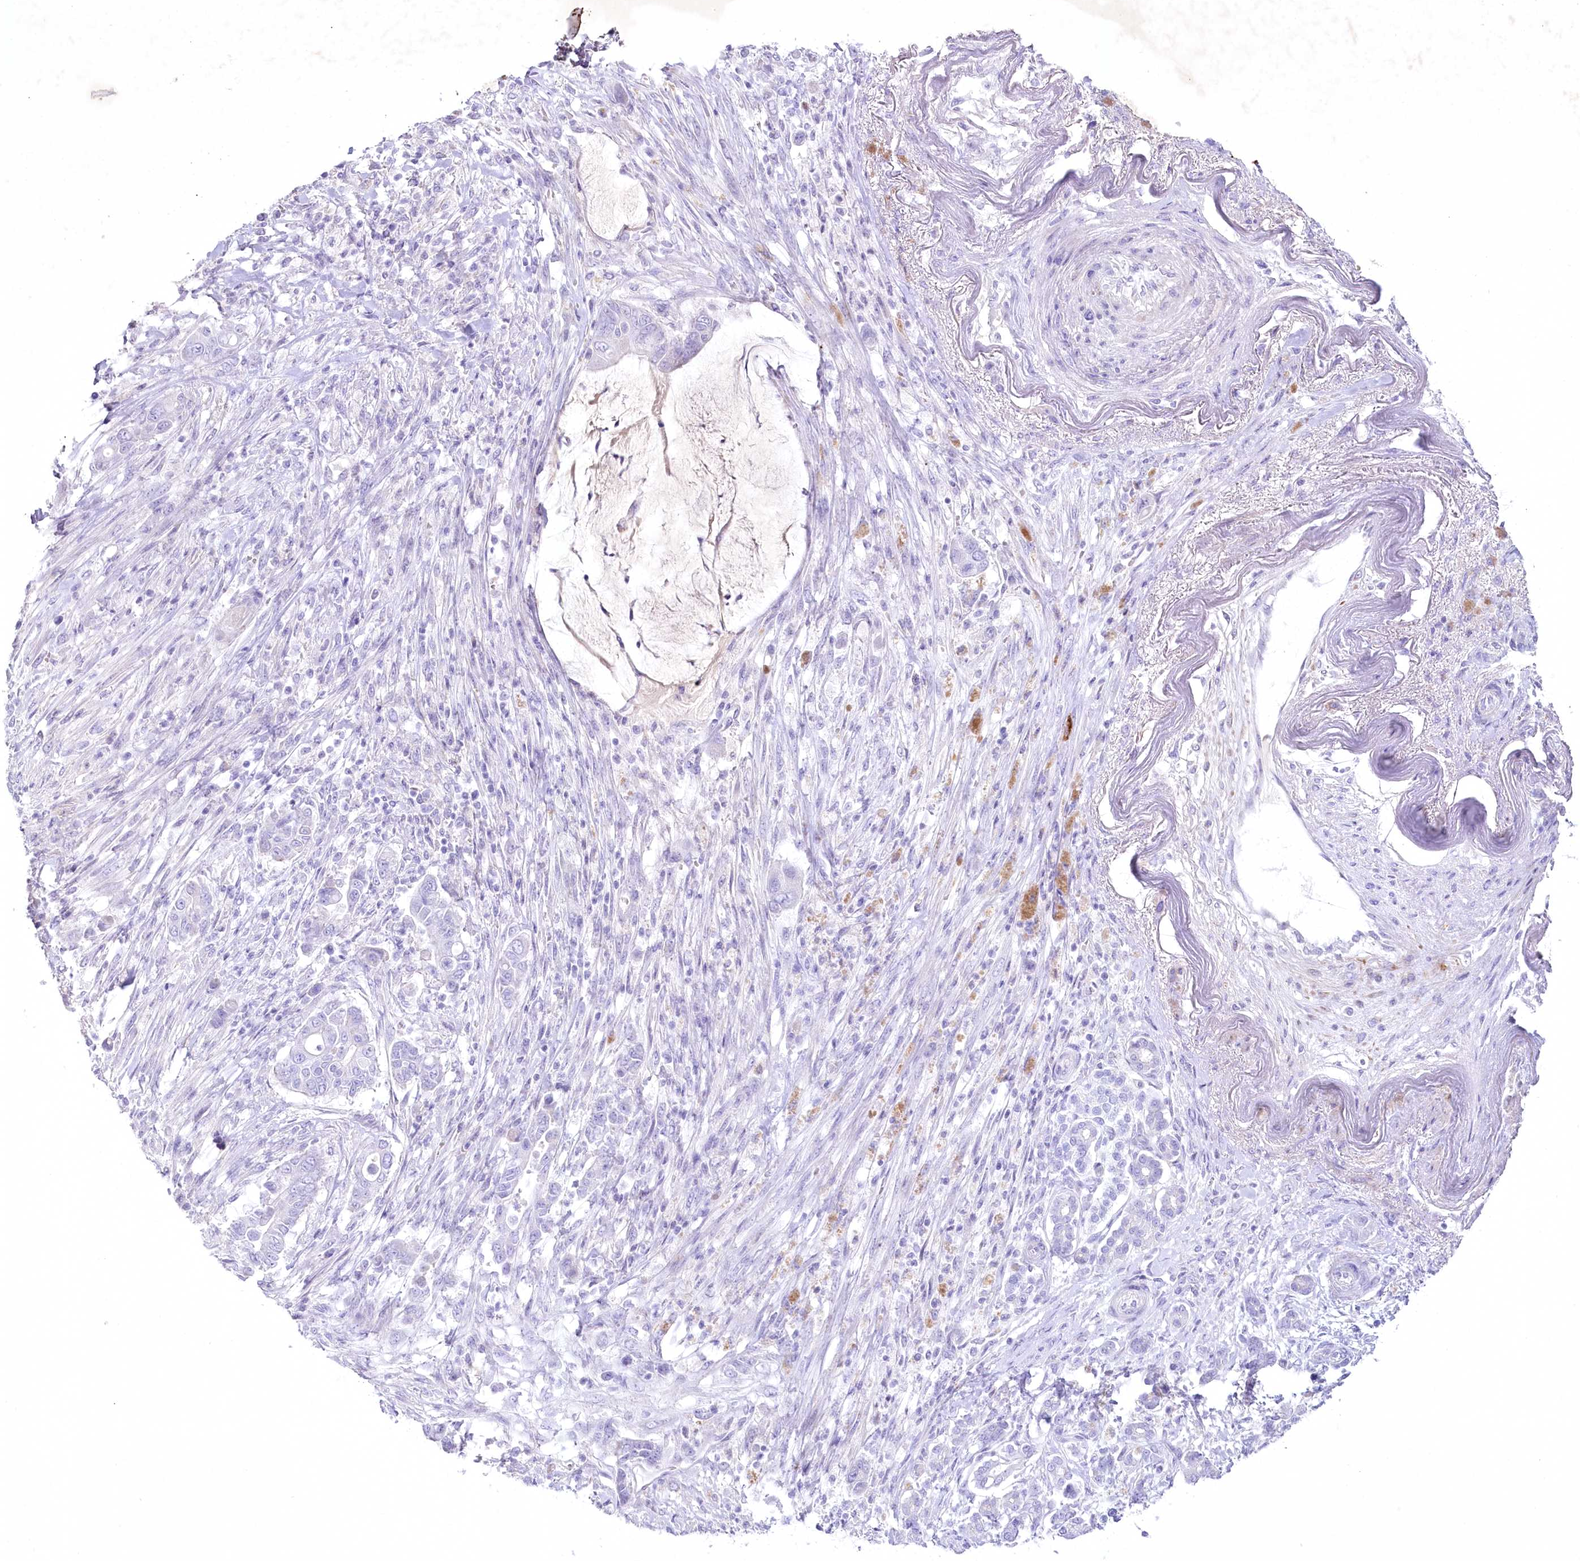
{"staining": {"intensity": "negative", "quantity": "none", "location": "none"}, "tissue": "pancreatic cancer", "cell_type": "Tumor cells", "image_type": "cancer", "snomed": [{"axis": "morphology", "description": "Adenocarcinoma, NOS"}, {"axis": "topography", "description": "Pancreas"}], "caption": "IHC photomicrograph of adenocarcinoma (pancreatic) stained for a protein (brown), which shows no positivity in tumor cells. (Stains: DAB (3,3'-diaminobenzidine) IHC with hematoxylin counter stain, Microscopy: brightfield microscopy at high magnification).", "gene": "MYOZ1", "patient": {"sex": "male", "age": 68}}